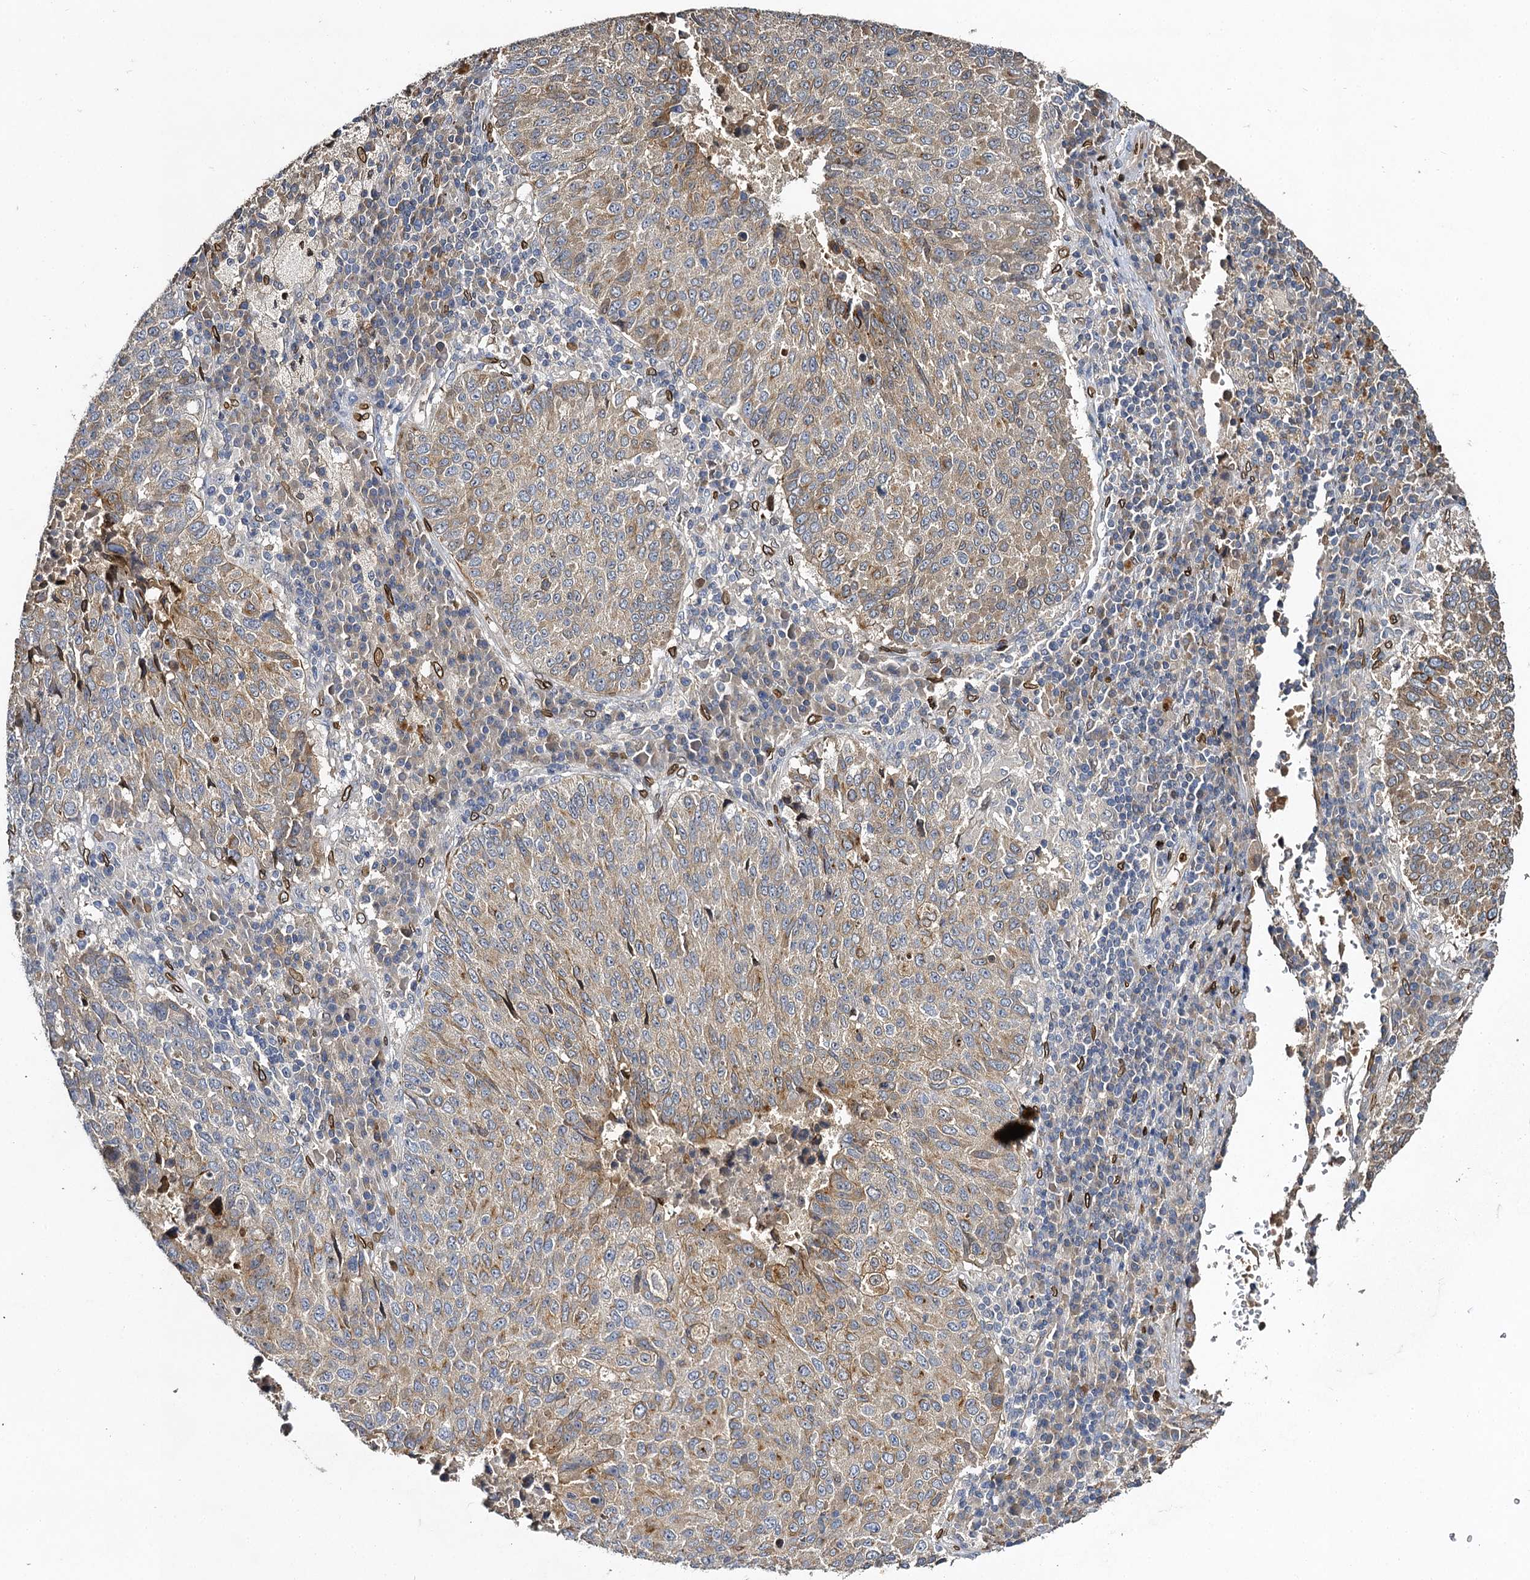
{"staining": {"intensity": "weak", "quantity": ">75%", "location": "cytoplasmic/membranous"}, "tissue": "lung cancer", "cell_type": "Tumor cells", "image_type": "cancer", "snomed": [{"axis": "morphology", "description": "Squamous cell carcinoma, NOS"}, {"axis": "topography", "description": "Lung"}], "caption": "The image demonstrates a brown stain indicating the presence of a protein in the cytoplasmic/membranous of tumor cells in squamous cell carcinoma (lung). (DAB IHC with brightfield microscopy, high magnification).", "gene": "SLC11A2", "patient": {"sex": "male", "age": 73}}